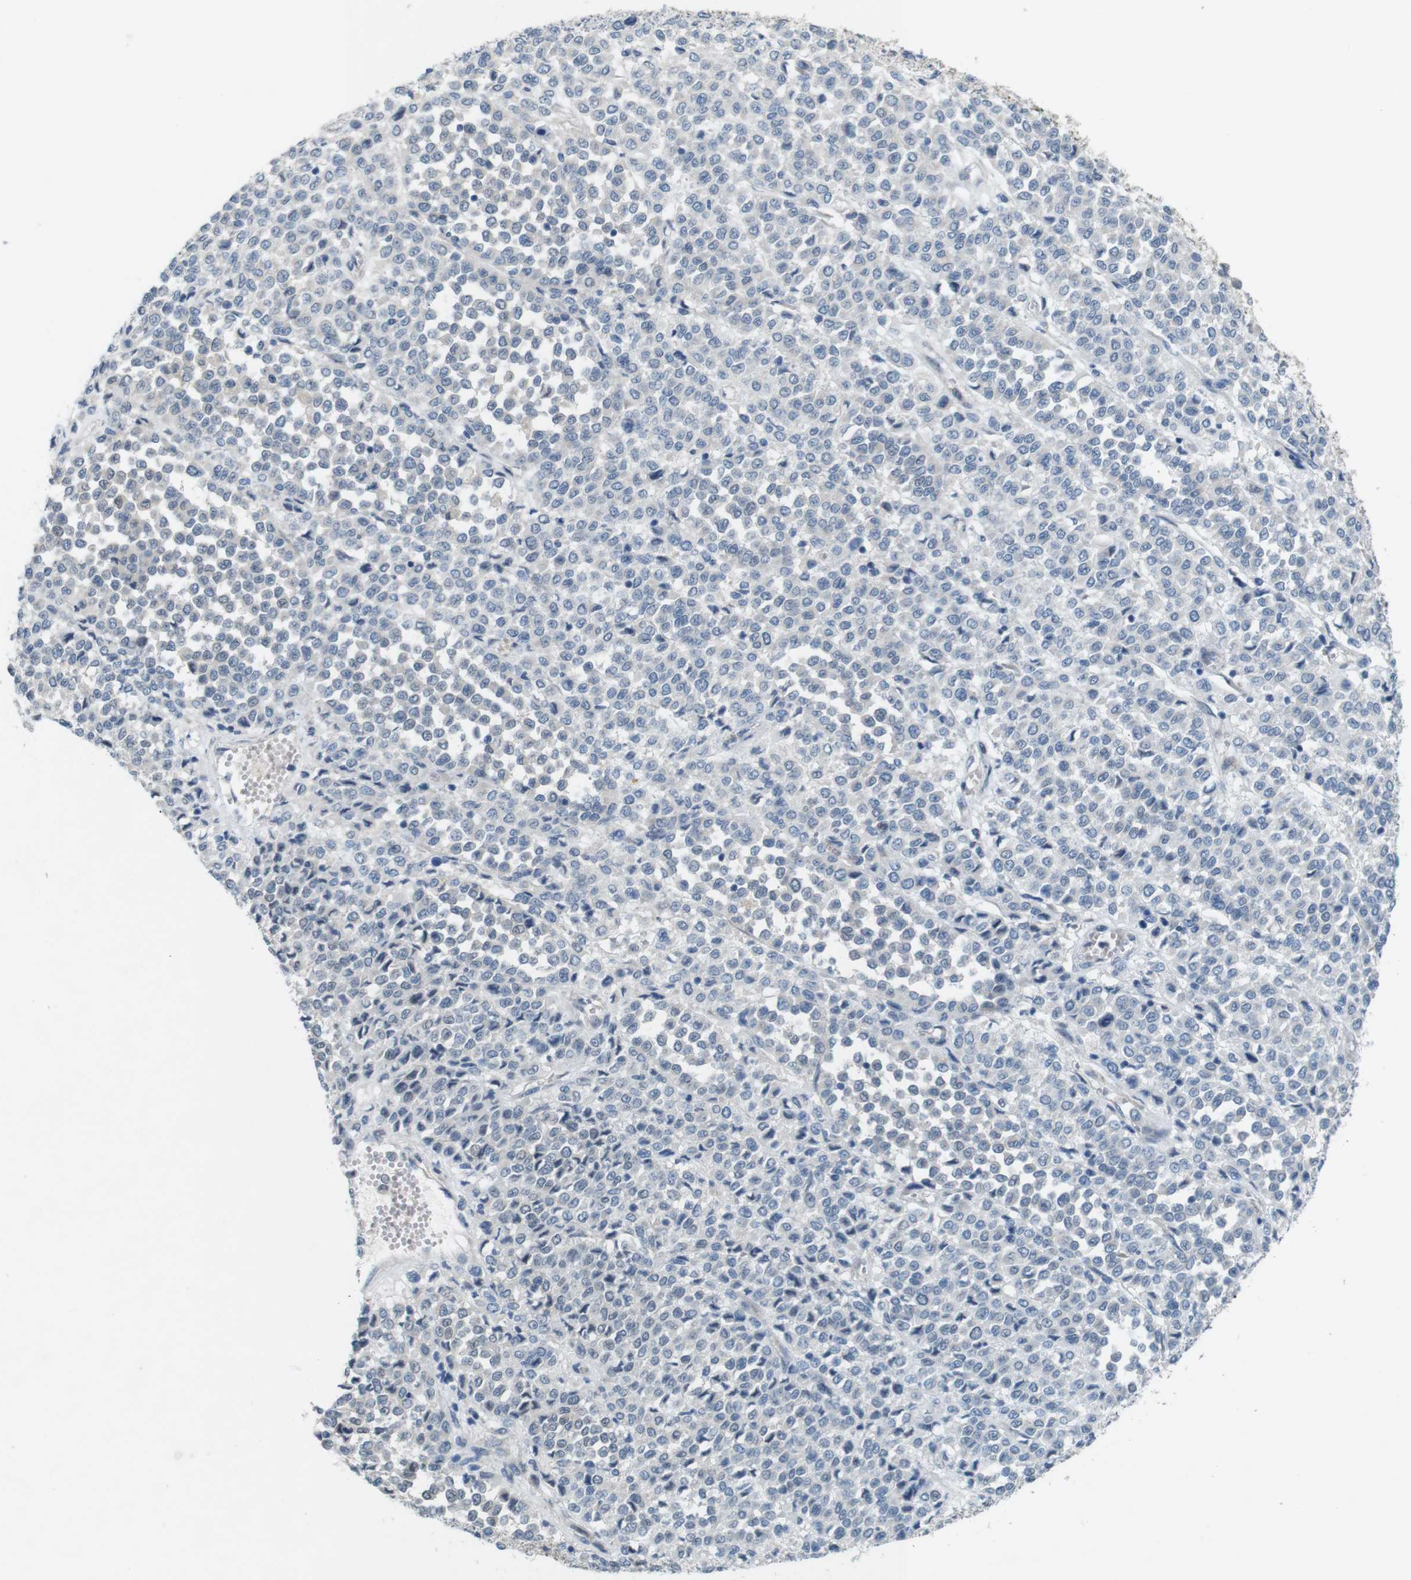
{"staining": {"intensity": "negative", "quantity": "none", "location": "none"}, "tissue": "melanoma", "cell_type": "Tumor cells", "image_type": "cancer", "snomed": [{"axis": "morphology", "description": "Malignant melanoma, Metastatic site"}, {"axis": "topography", "description": "Pancreas"}], "caption": "The micrograph reveals no staining of tumor cells in malignant melanoma (metastatic site). Brightfield microscopy of immunohistochemistry stained with DAB (3,3'-diaminobenzidine) (brown) and hematoxylin (blue), captured at high magnification.", "gene": "SKI", "patient": {"sex": "female", "age": 30}}